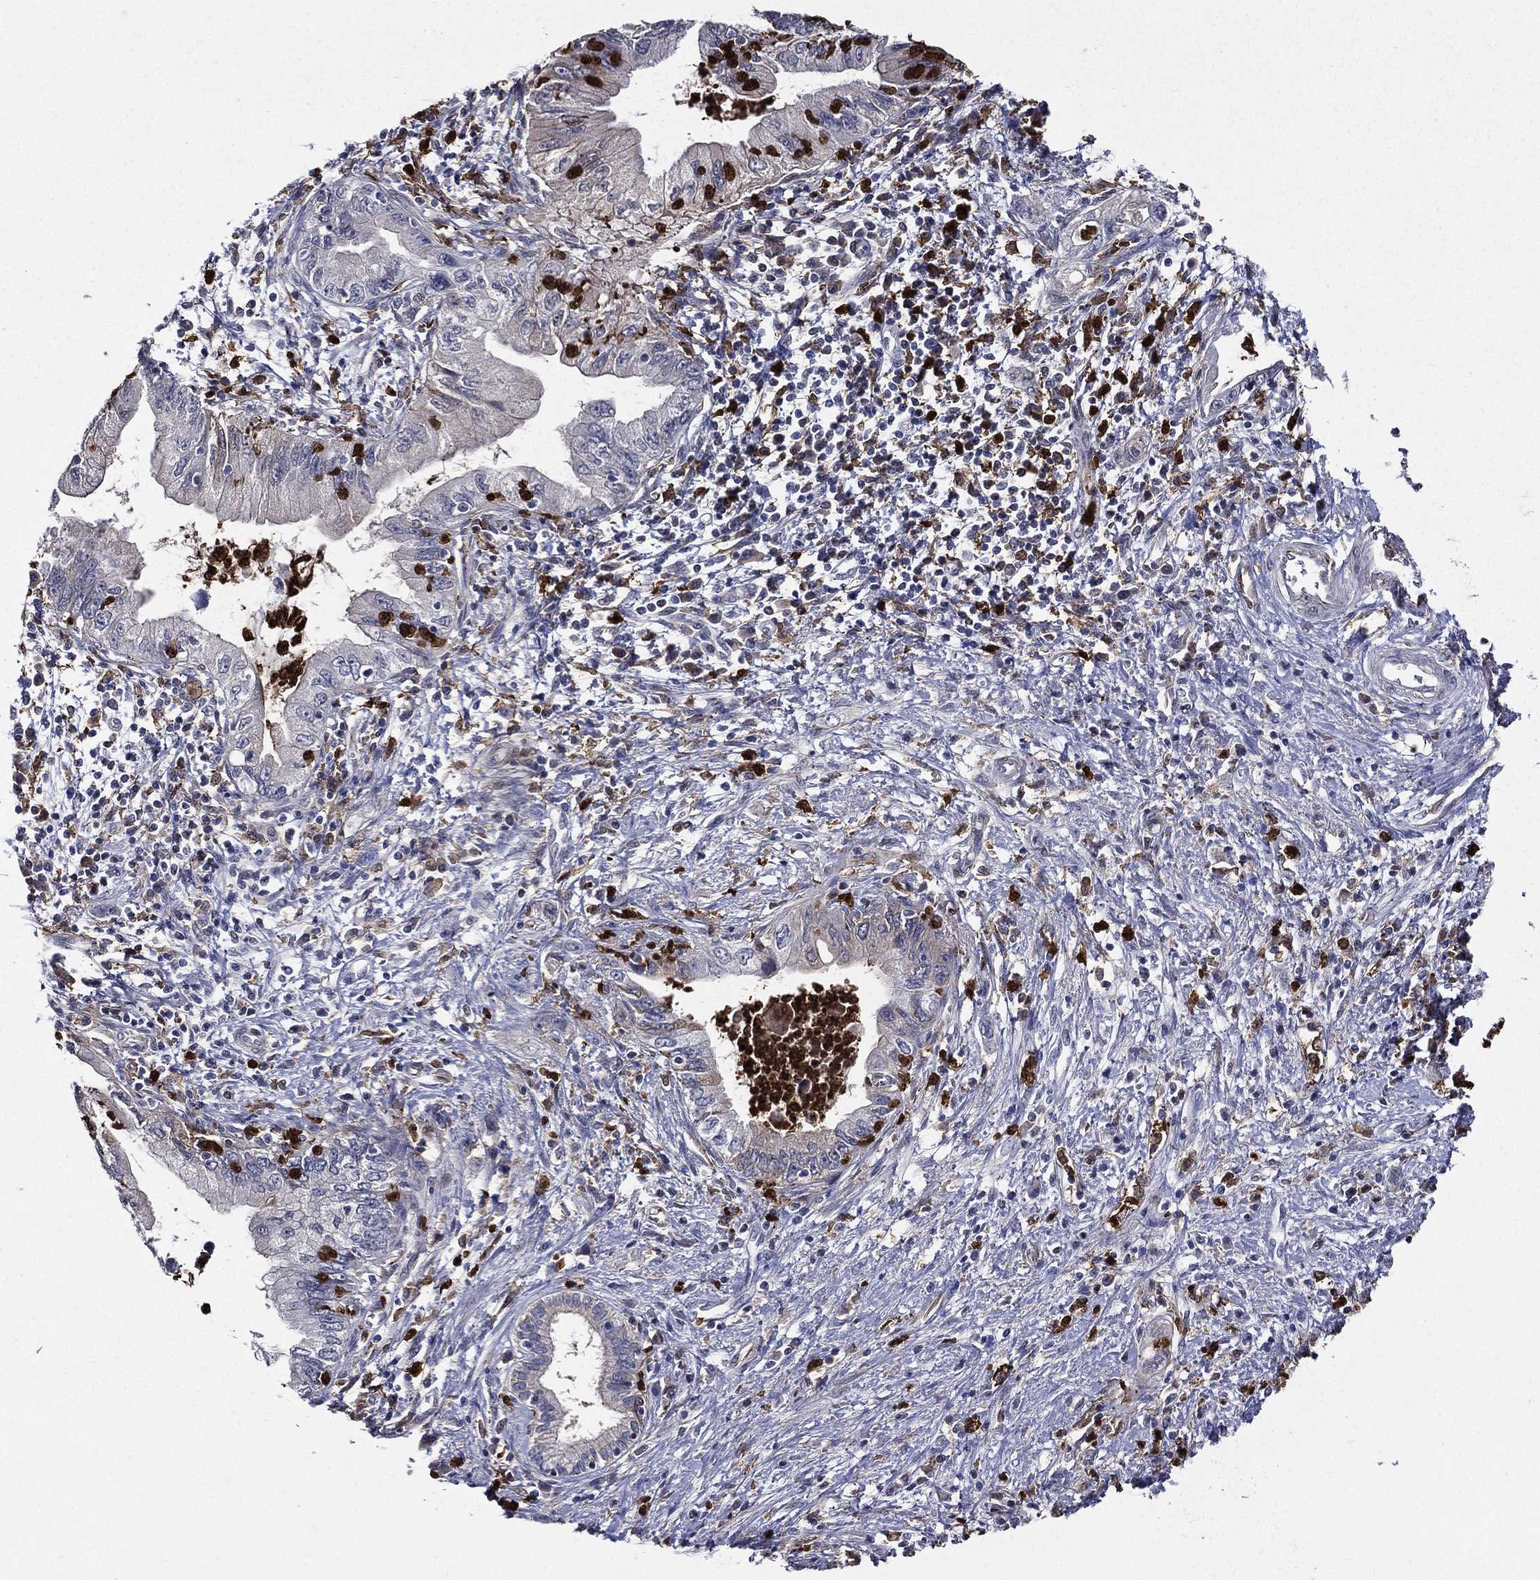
{"staining": {"intensity": "negative", "quantity": "none", "location": "none"}, "tissue": "pancreatic cancer", "cell_type": "Tumor cells", "image_type": "cancer", "snomed": [{"axis": "morphology", "description": "Adenocarcinoma, NOS"}, {"axis": "topography", "description": "Pancreas"}], "caption": "A histopathology image of human adenocarcinoma (pancreatic) is negative for staining in tumor cells.", "gene": "GPR171", "patient": {"sex": "female", "age": 73}}